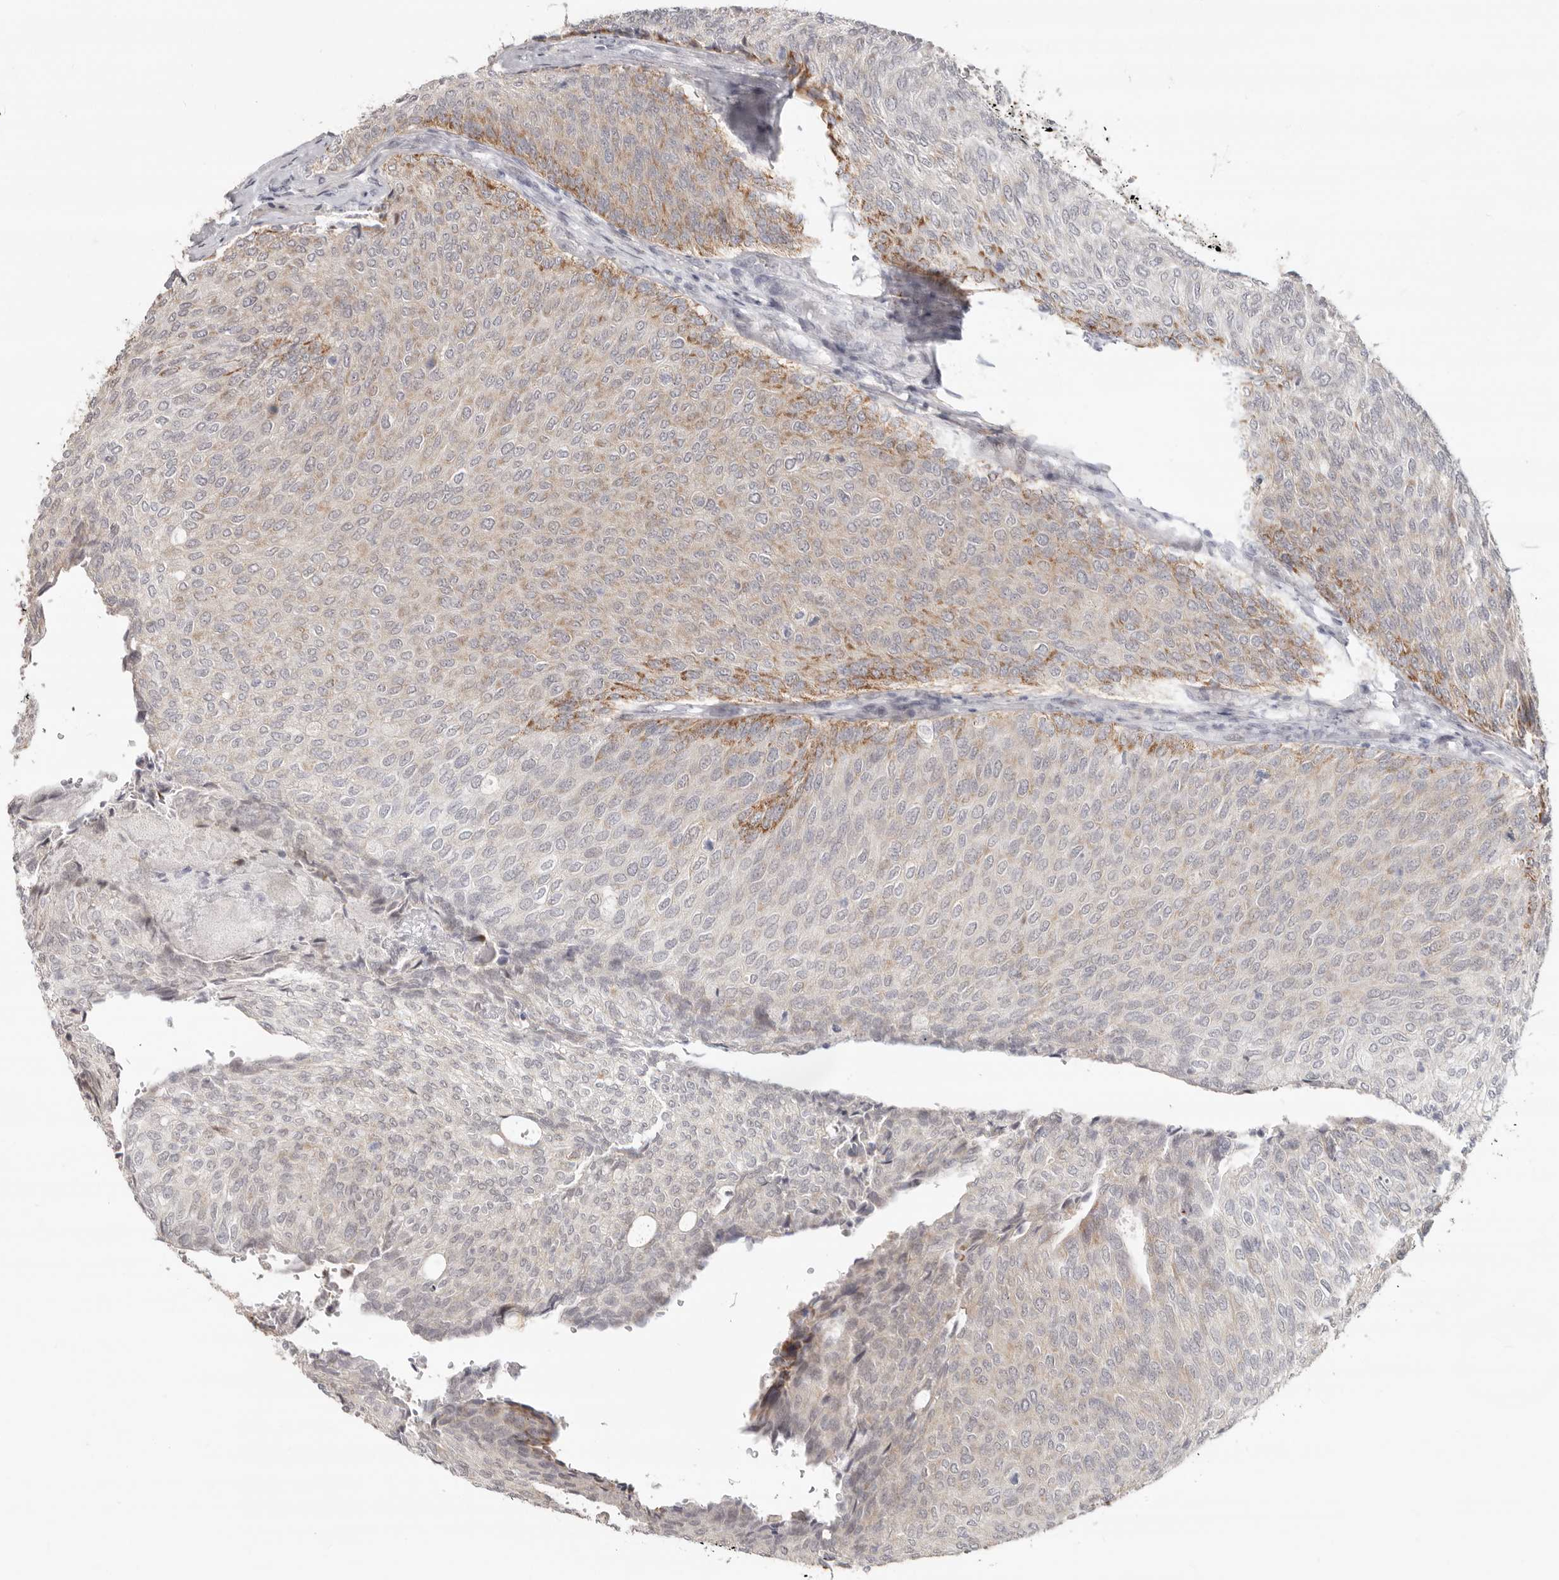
{"staining": {"intensity": "moderate", "quantity": "<25%", "location": "cytoplasmic/membranous"}, "tissue": "urothelial cancer", "cell_type": "Tumor cells", "image_type": "cancer", "snomed": [{"axis": "morphology", "description": "Urothelial carcinoma, Low grade"}, {"axis": "topography", "description": "Urinary bladder"}], "caption": "An IHC micrograph of neoplastic tissue is shown. Protein staining in brown labels moderate cytoplasmic/membranous positivity in low-grade urothelial carcinoma within tumor cells.", "gene": "SZT2", "patient": {"sex": "female", "age": 79}}